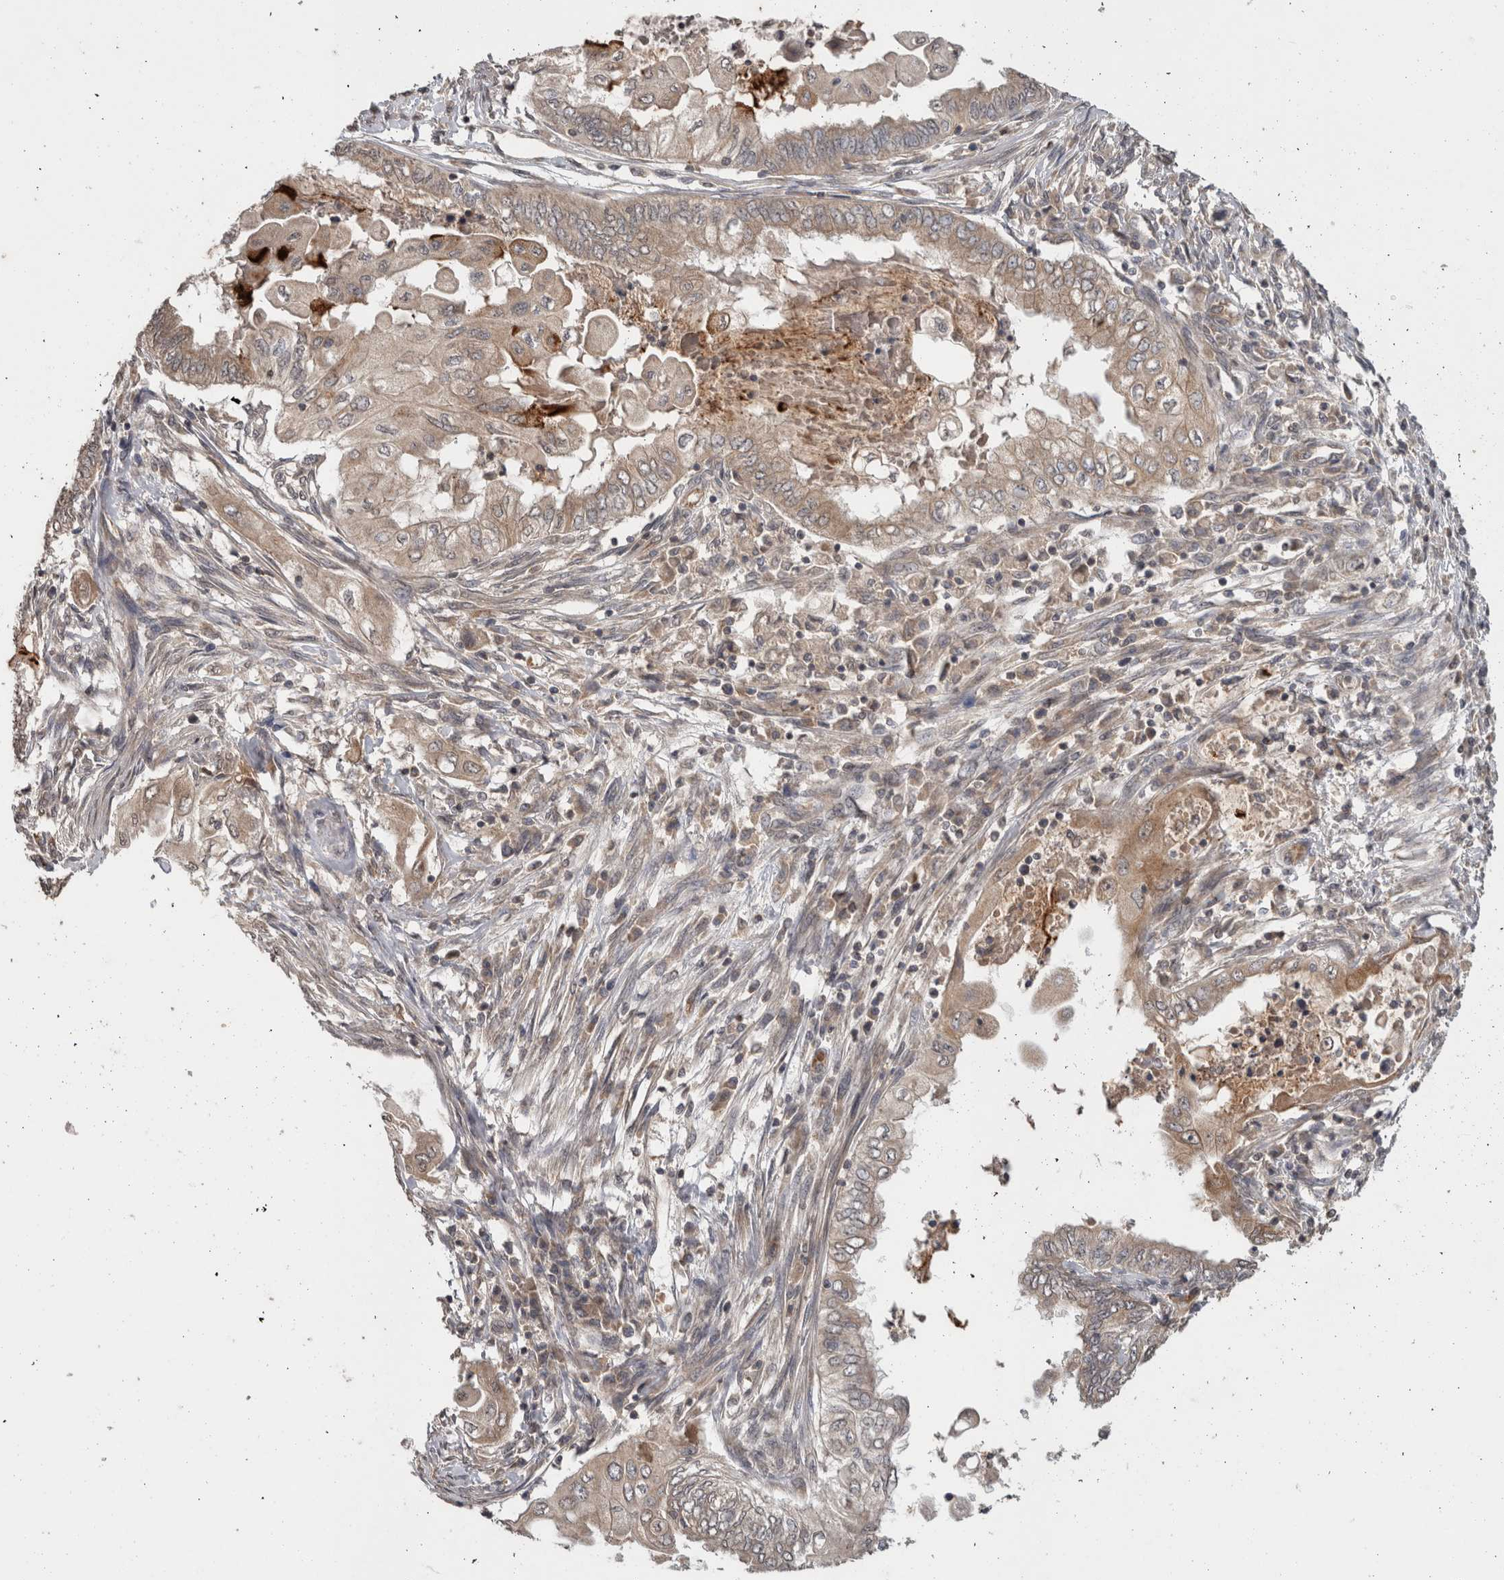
{"staining": {"intensity": "weak", "quantity": "<25%", "location": "cytoplasmic/membranous"}, "tissue": "endometrial cancer", "cell_type": "Tumor cells", "image_type": "cancer", "snomed": [{"axis": "morphology", "description": "Adenocarcinoma, NOS"}, {"axis": "topography", "description": "Uterus"}, {"axis": "topography", "description": "Endometrium"}], "caption": "Adenocarcinoma (endometrial) was stained to show a protein in brown. There is no significant staining in tumor cells.", "gene": "HMOX2", "patient": {"sex": "female", "age": 70}}